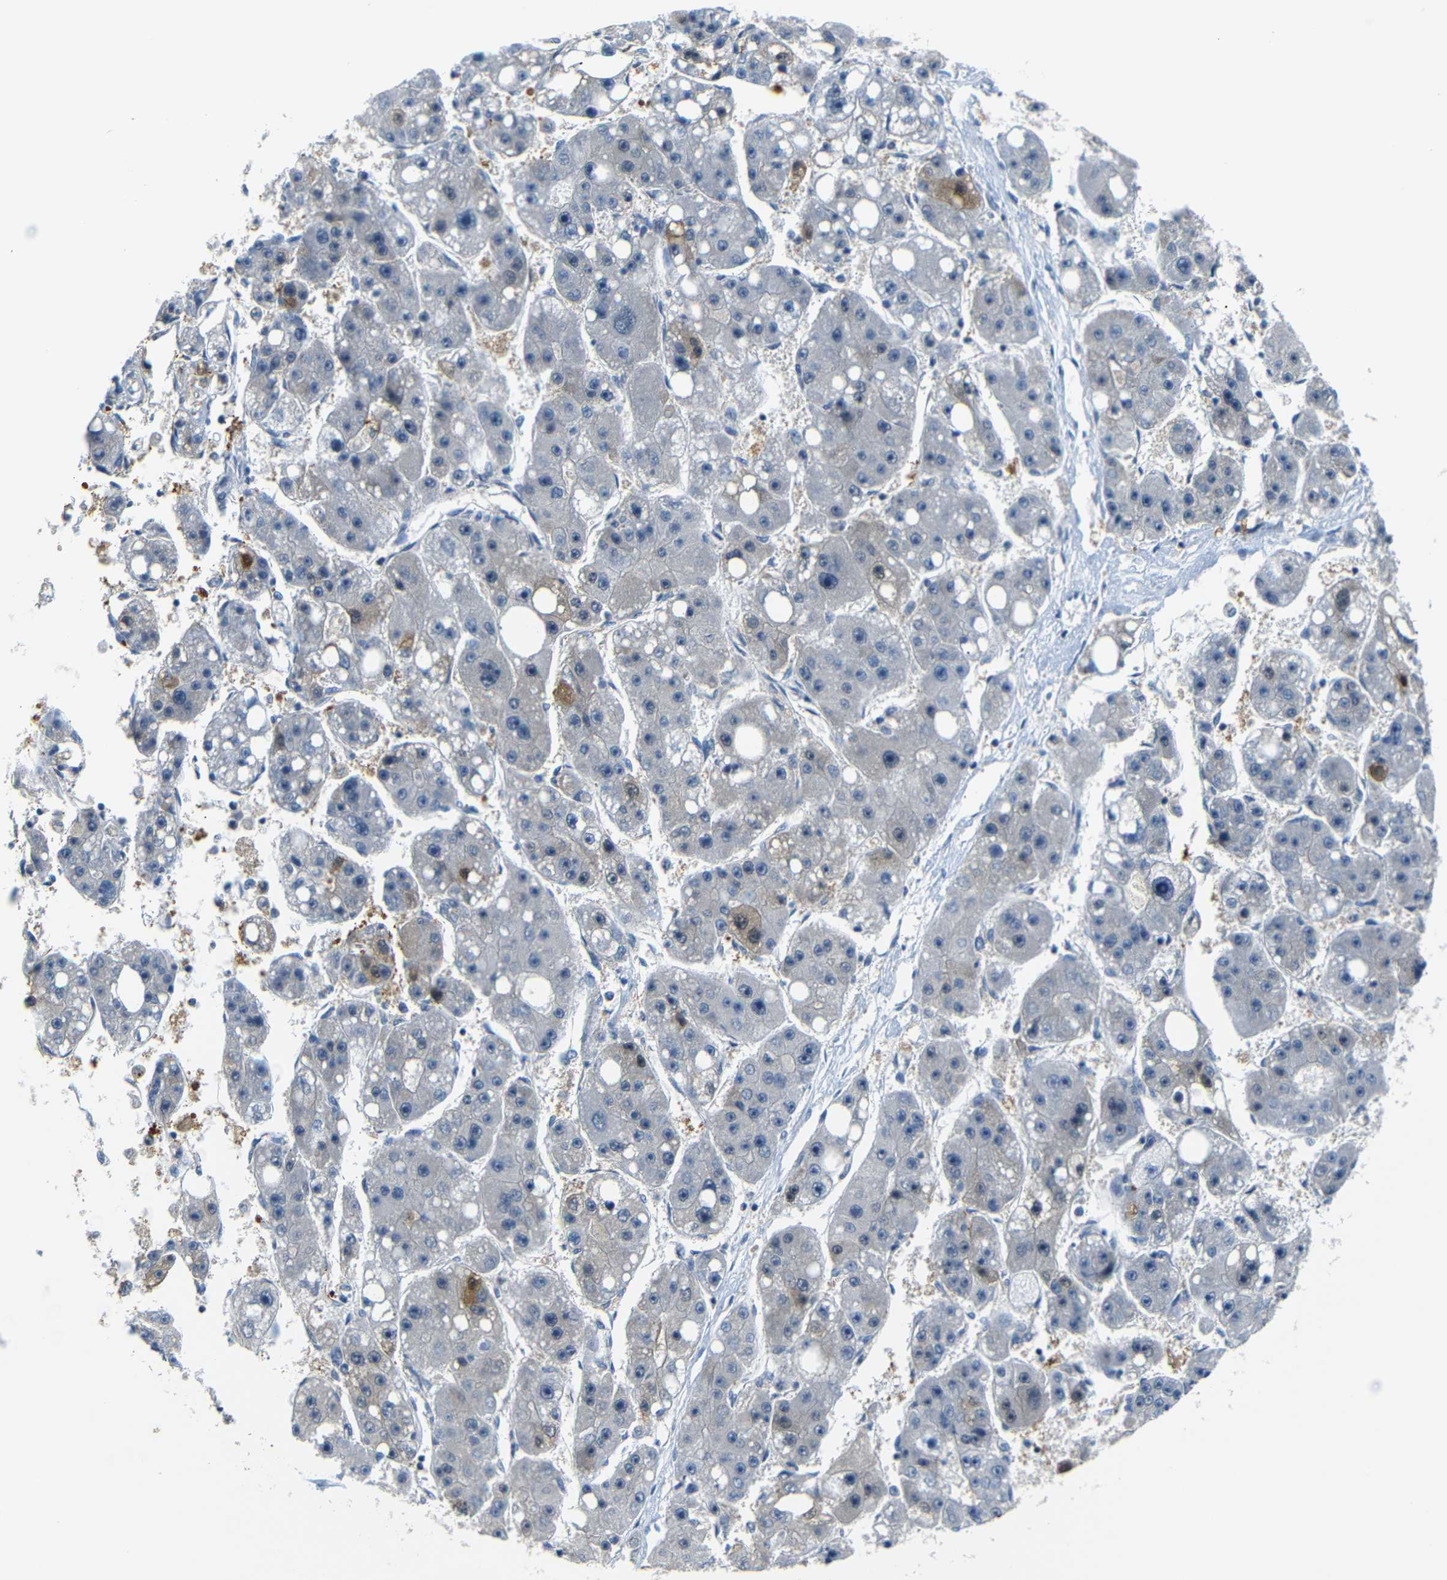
{"staining": {"intensity": "moderate", "quantity": "<25%", "location": "cytoplasmic/membranous"}, "tissue": "liver cancer", "cell_type": "Tumor cells", "image_type": "cancer", "snomed": [{"axis": "morphology", "description": "Carcinoma, Hepatocellular, NOS"}, {"axis": "topography", "description": "Liver"}], "caption": "About <25% of tumor cells in liver hepatocellular carcinoma reveal moderate cytoplasmic/membranous protein positivity as visualized by brown immunohistochemical staining.", "gene": "SFN", "patient": {"sex": "female", "age": 61}}